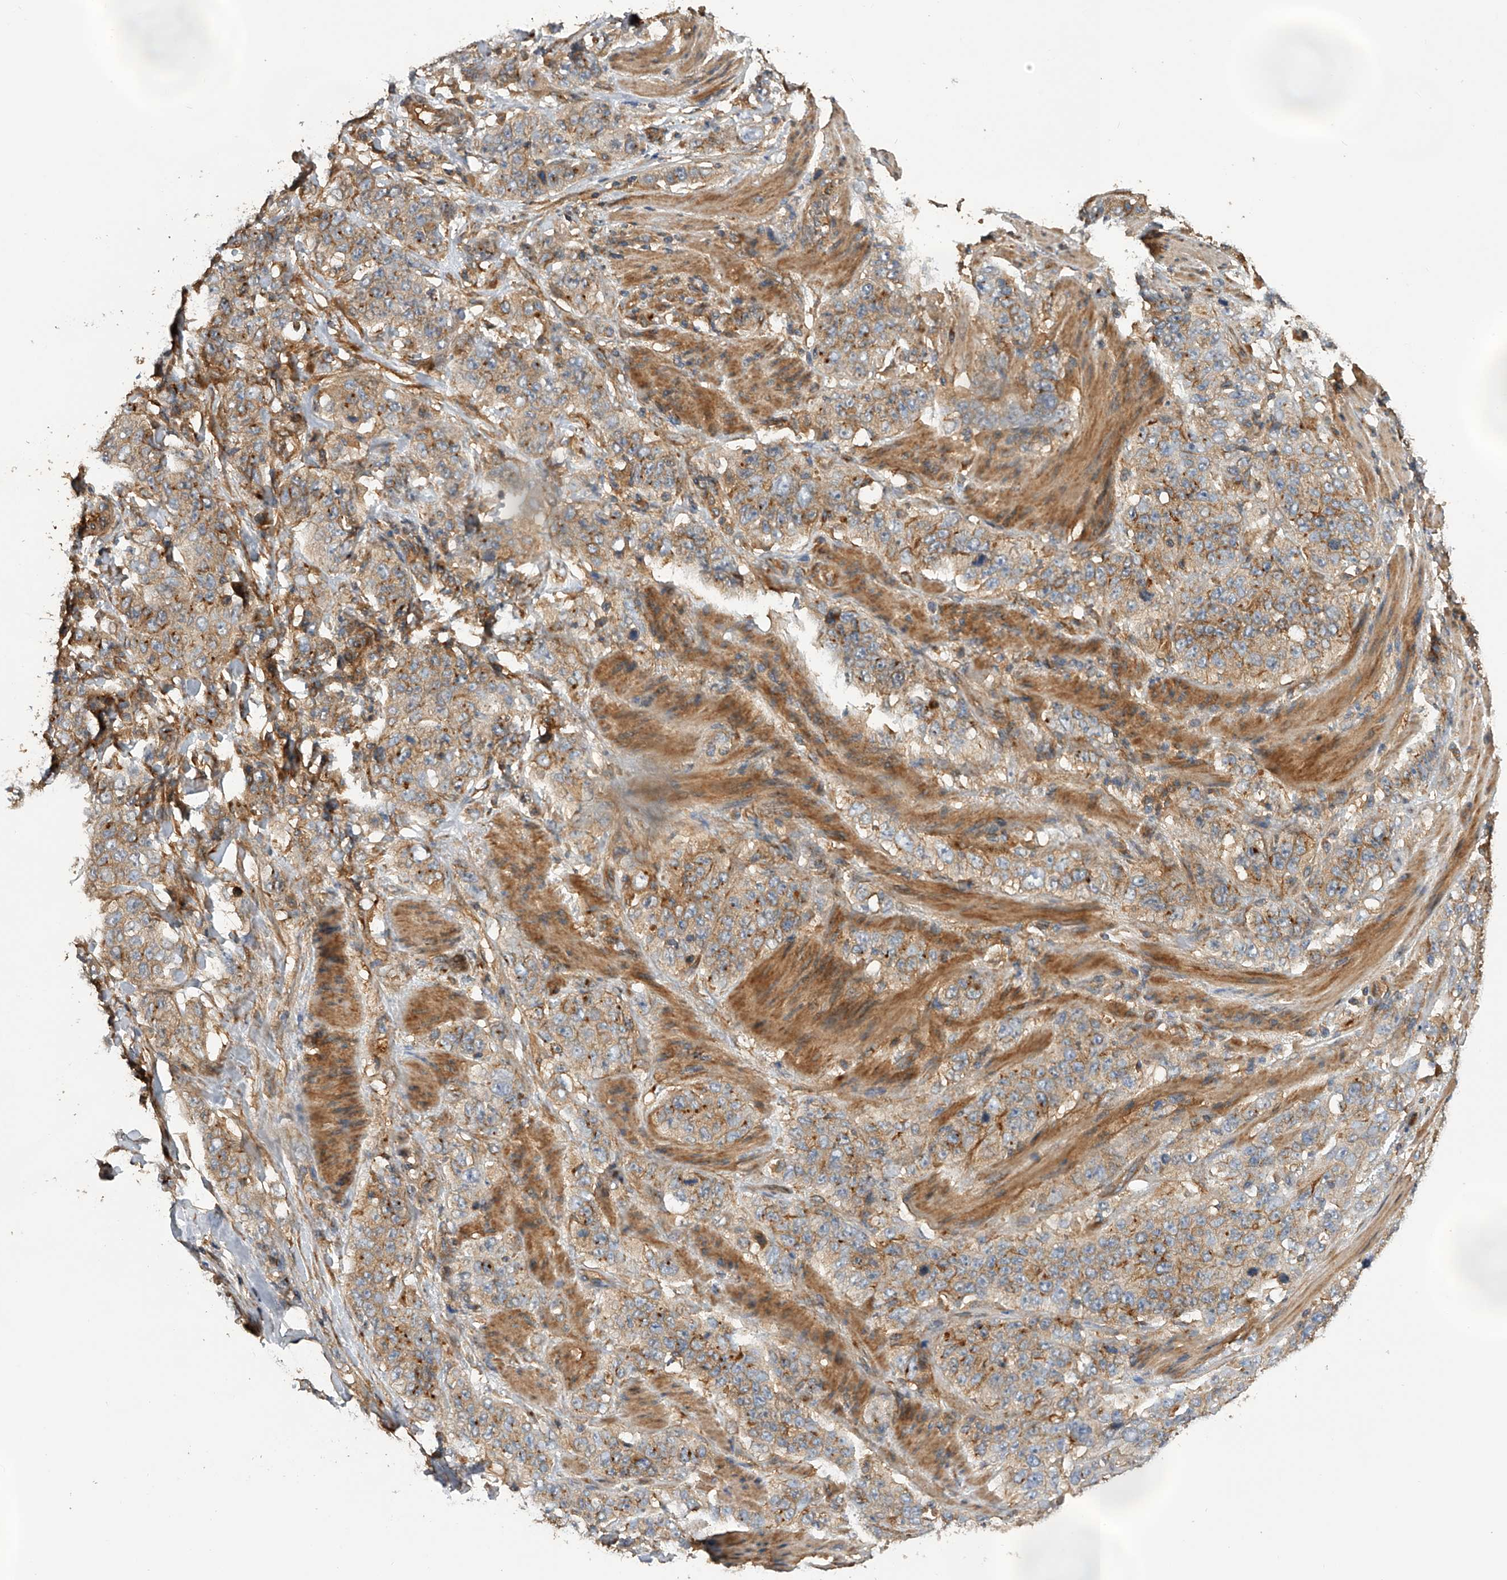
{"staining": {"intensity": "moderate", "quantity": ">75%", "location": "cytoplasmic/membranous"}, "tissue": "stomach cancer", "cell_type": "Tumor cells", "image_type": "cancer", "snomed": [{"axis": "morphology", "description": "Adenocarcinoma, NOS"}, {"axis": "topography", "description": "Stomach"}], "caption": "IHC (DAB (3,3'-diaminobenzidine)) staining of human adenocarcinoma (stomach) demonstrates moderate cytoplasmic/membranous protein expression in approximately >75% of tumor cells.", "gene": "PTPRA", "patient": {"sex": "male", "age": 48}}